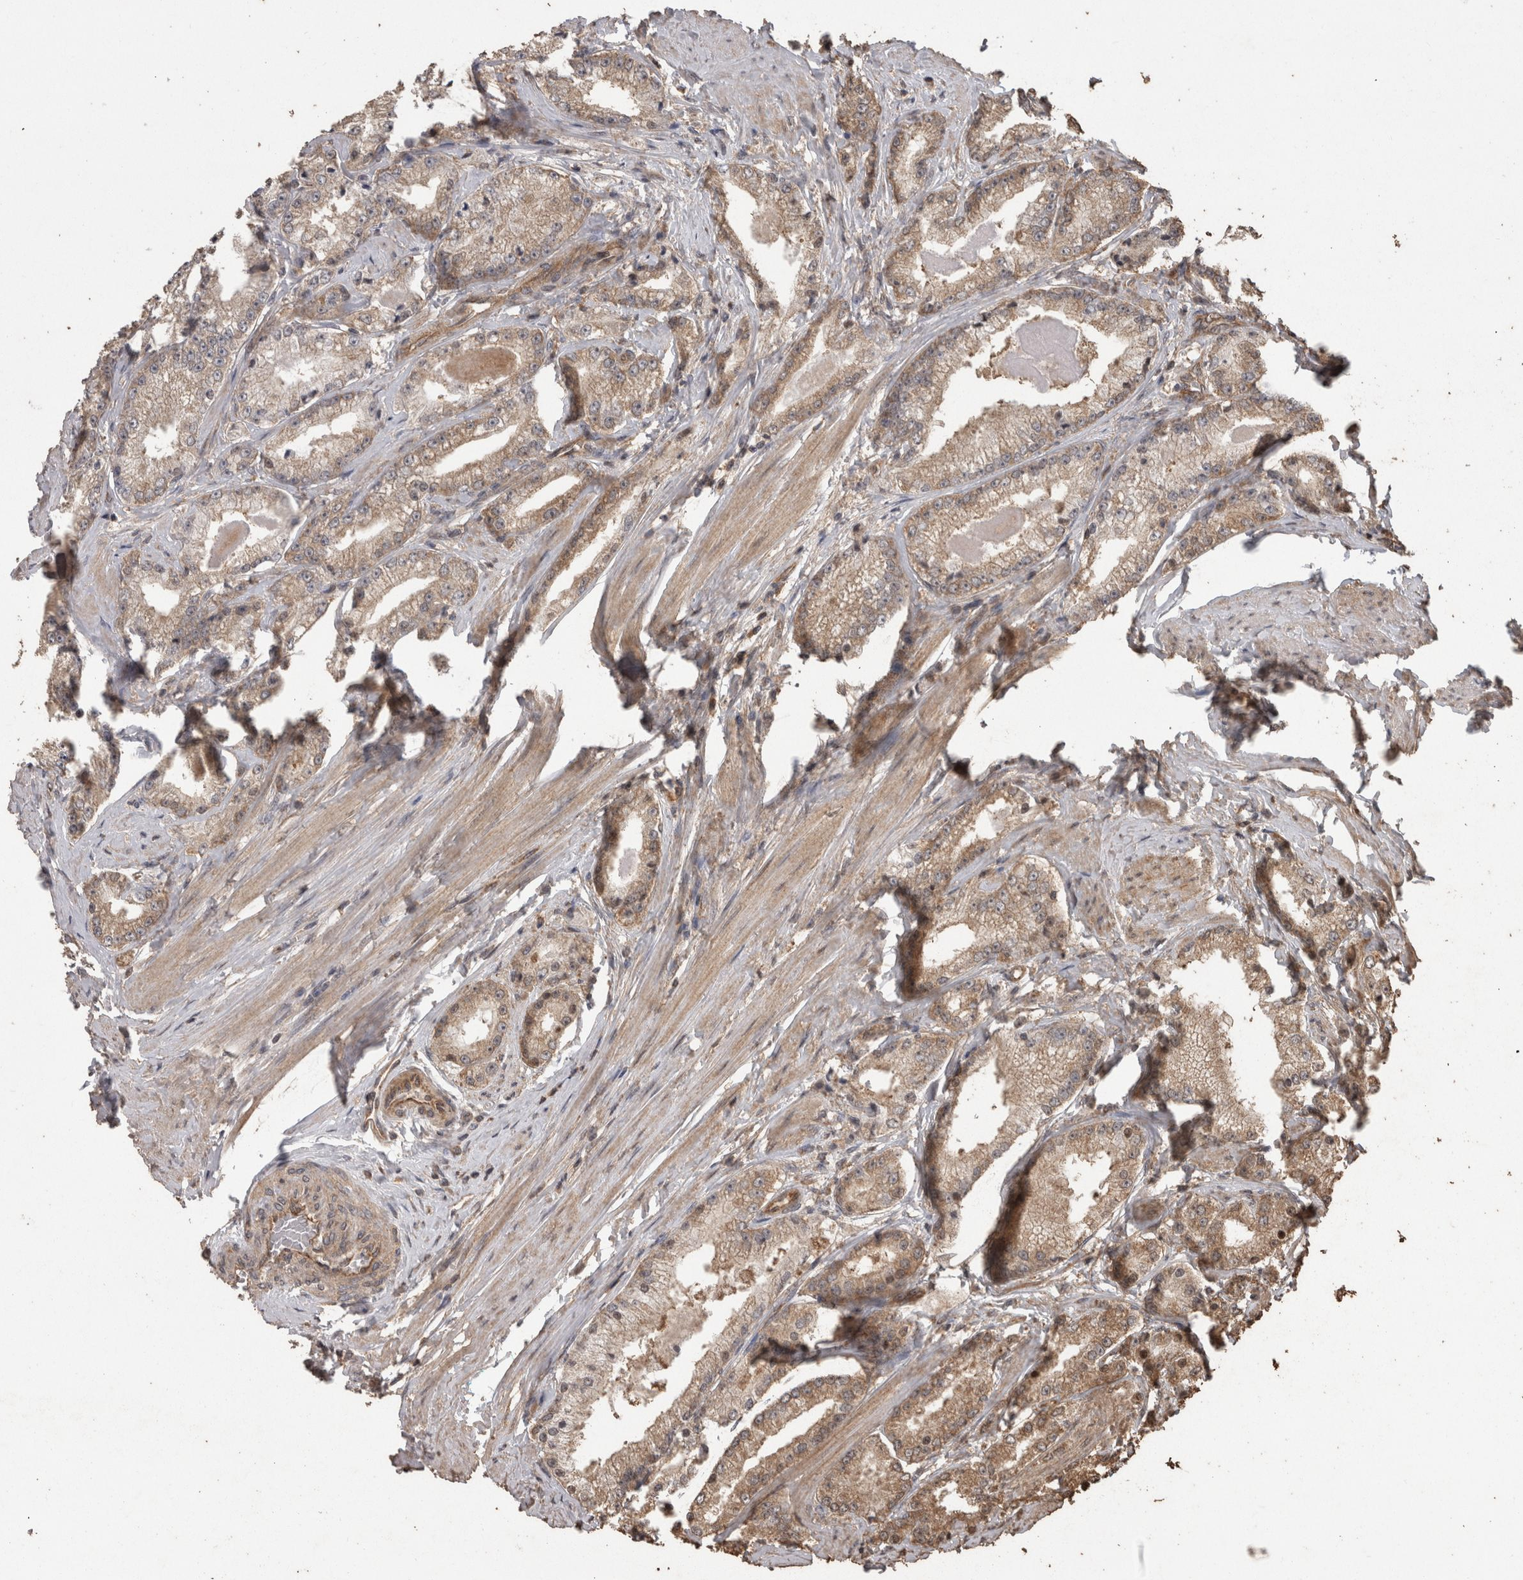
{"staining": {"intensity": "weak", "quantity": ">75%", "location": "cytoplasmic/membranous"}, "tissue": "prostate cancer", "cell_type": "Tumor cells", "image_type": "cancer", "snomed": [{"axis": "morphology", "description": "Adenocarcinoma, Low grade"}, {"axis": "topography", "description": "Prostate"}], "caption": "Low-grade adenocarcinoma (prostate) stained for a protein shows weak cytoplasmic/membranous positivity in tumor cells. The protein of interest is stained brown, and the nuclei are stained in blue (DAB IHC with brightfield microscopy, high magnification).", "gene": "PINK1", "patient": {"sex": "male", "age": 63}}